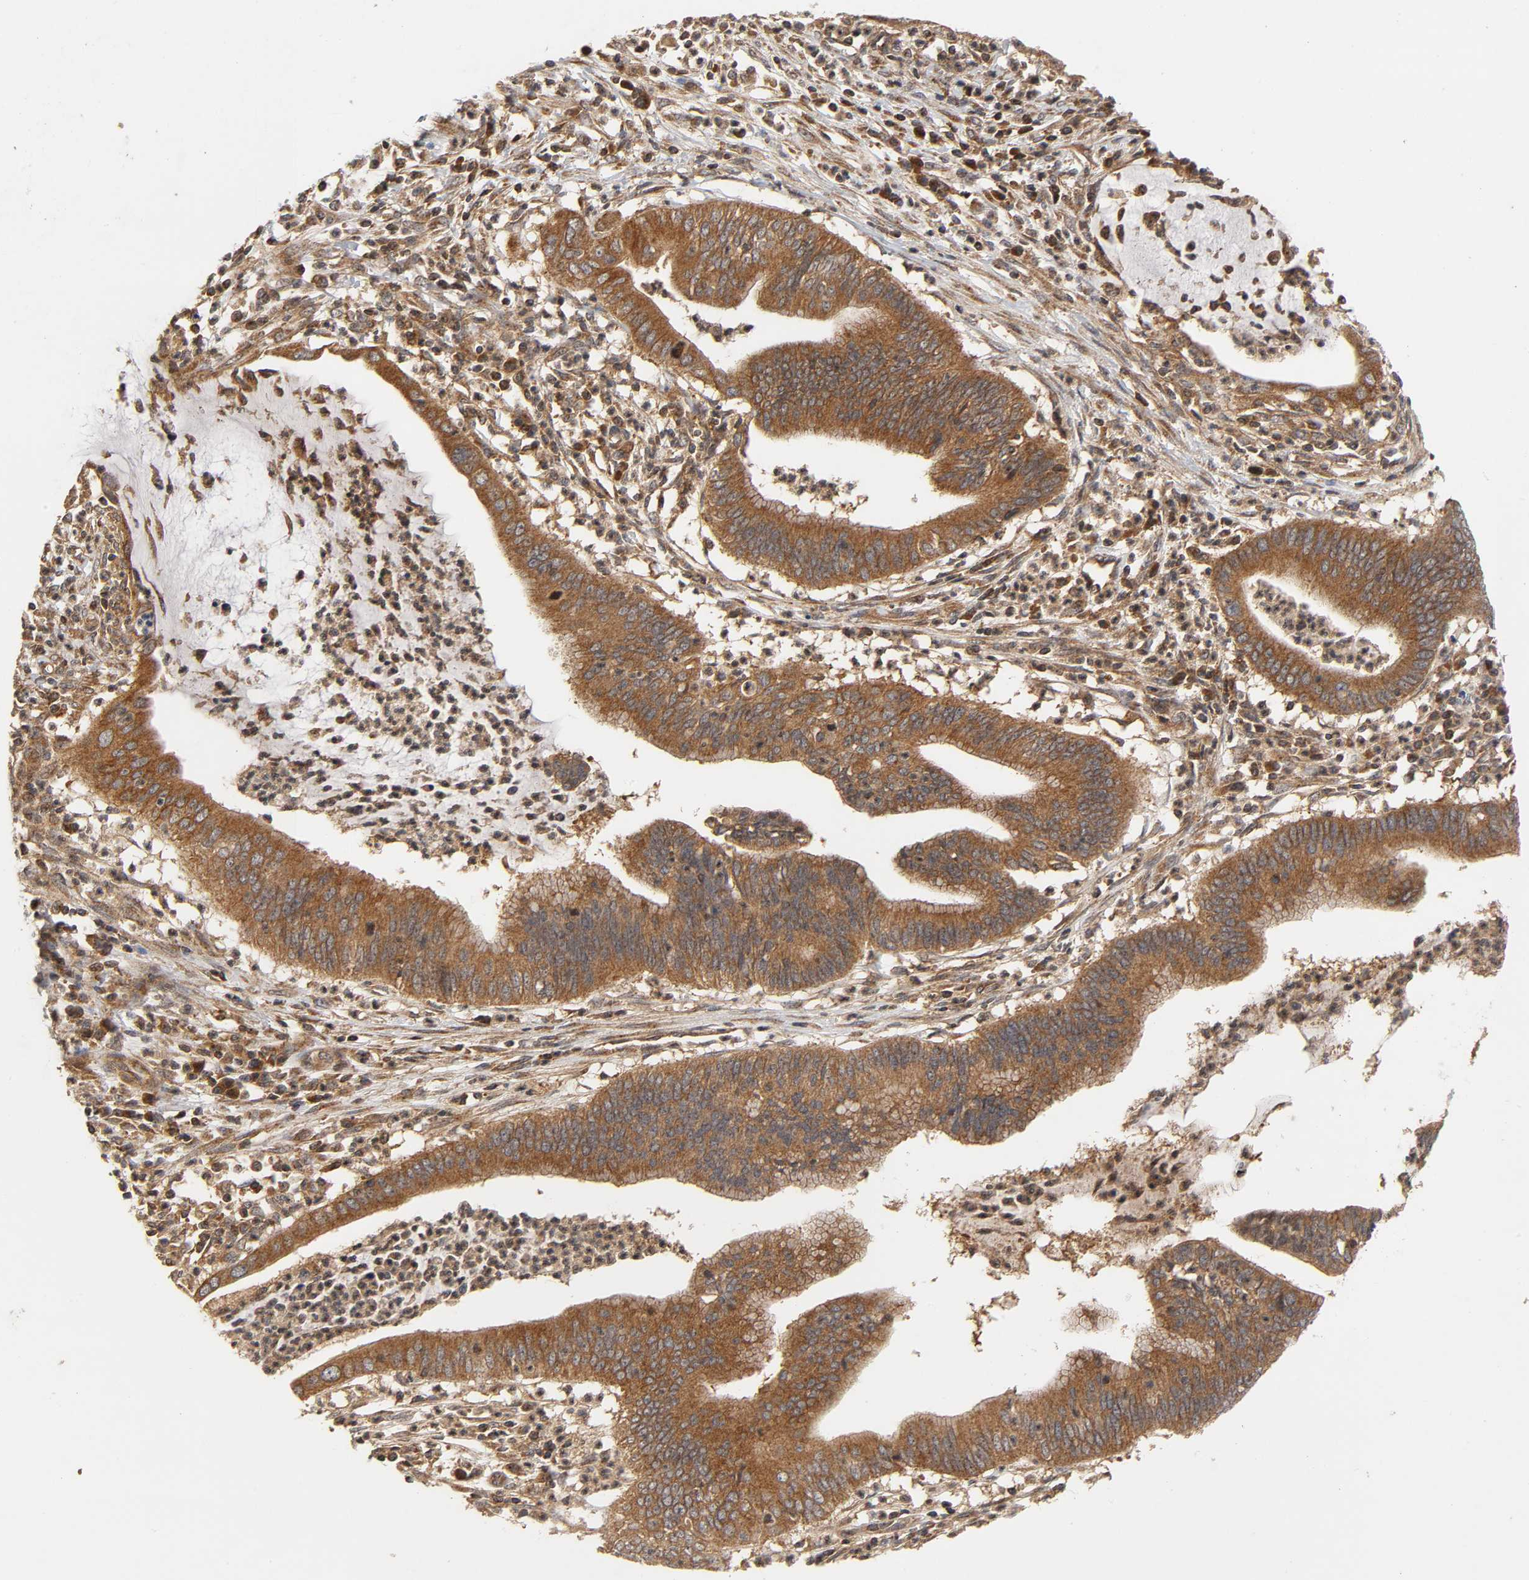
{"staining": {"intensity": "moderate", "quantity": ">75%", "location": "cytoplasmic/membranous"}, "tissue": "cervical cancer", "cell_type": "Tumor cells", "image_type": "cancer", "snomed": [{"axis": "morphology", "description": "Adenocarcinoma, NOS"}, {"axis": "topography", "description": "Cervix"}], "caption": "Tumor cells demonstrate moderate cytoplasmic/membranous positivity in about >75% of cells in cervical adenocarcinoma. Nuclei are stained in blue.", "gene": "IKBKB", "patient": {"sex": "female", "age": 36}}